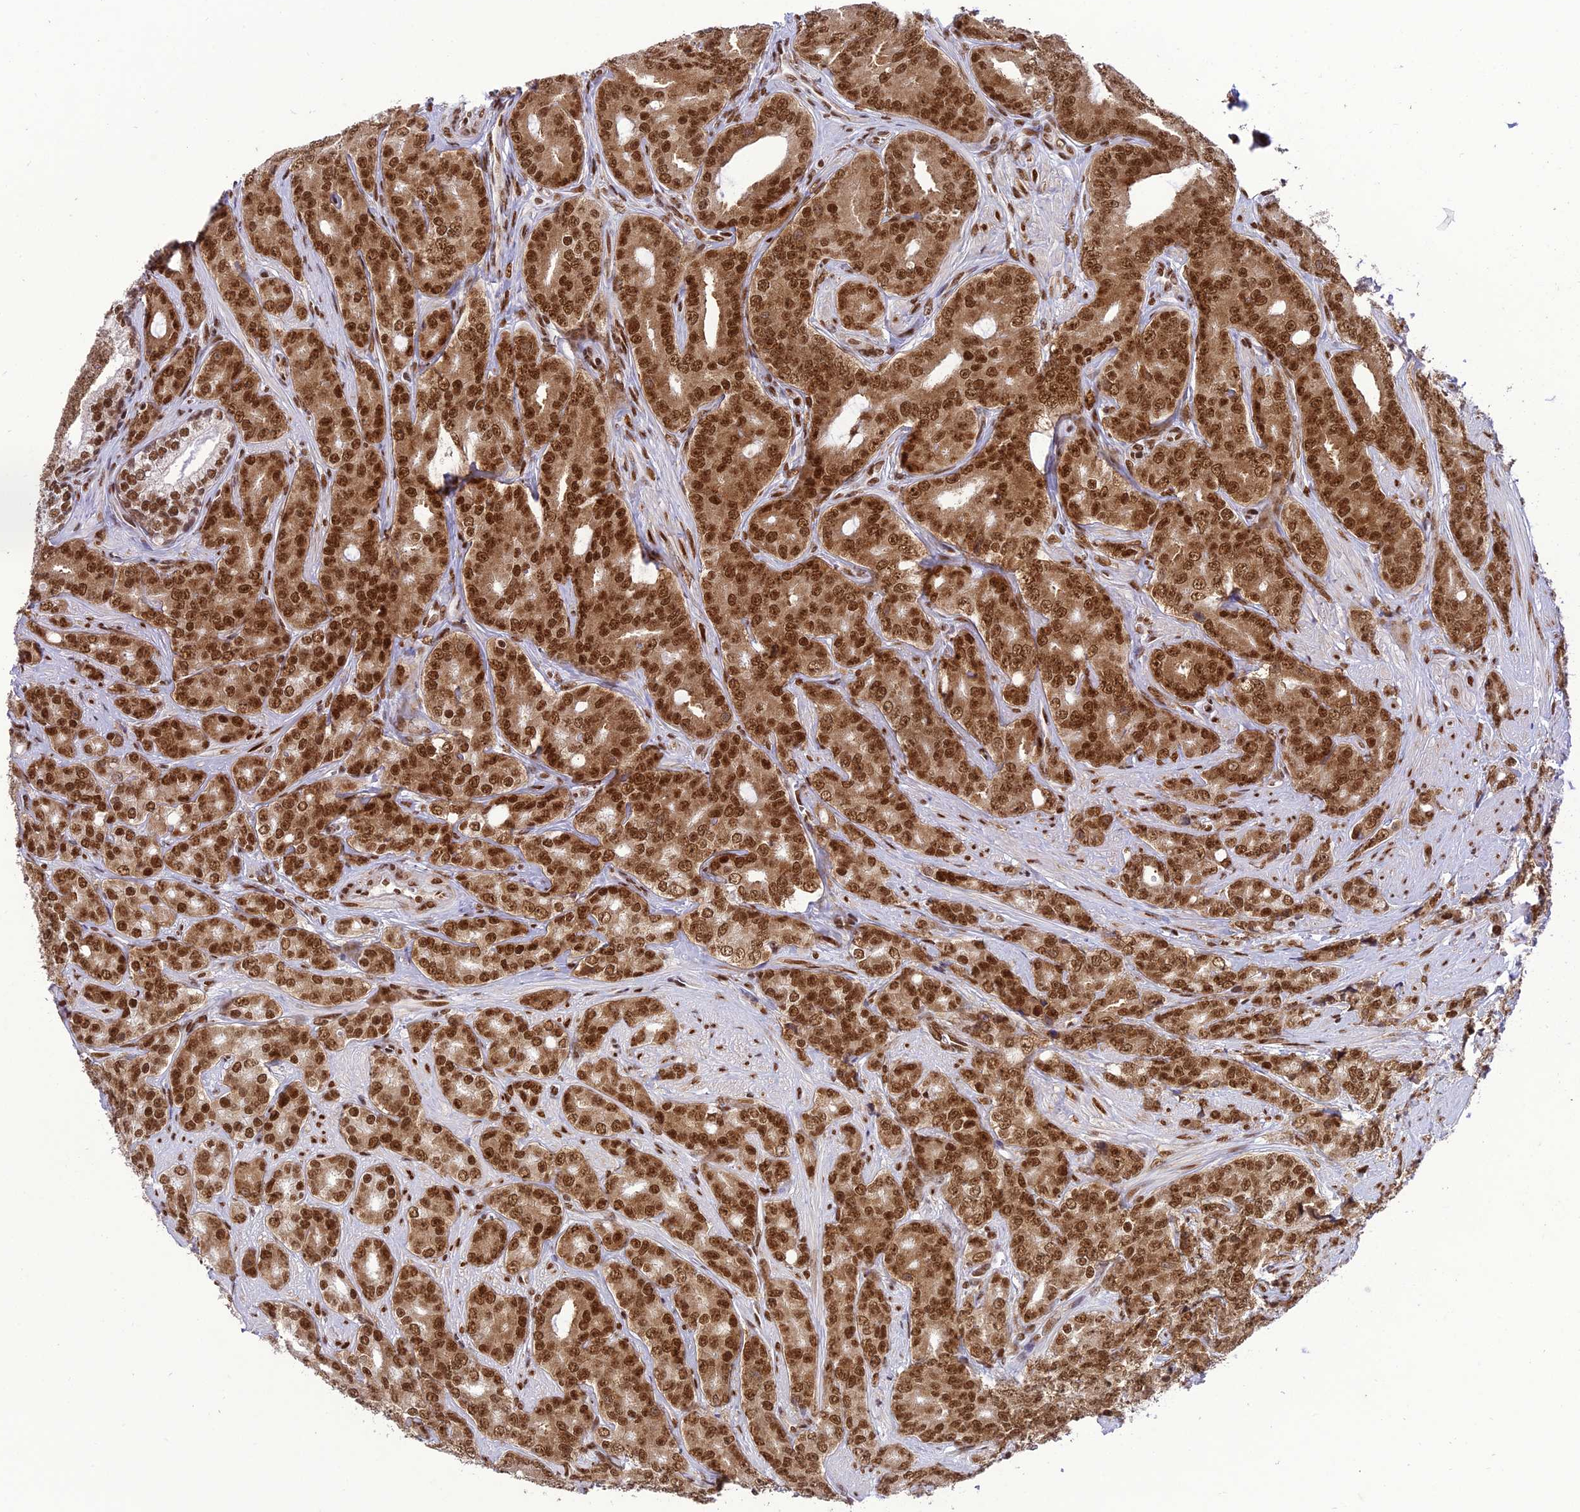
{"staining": {"intensity": "strong", "quantity": ">75%", "location": "cytoplasmic/membranous,nuclear"}, "tissue": "prostate cancer", "cell_type": "Tumor cells", "image_type": "cancer", "snomed": [{"axis": "morphology", "description": "Adenocarcinoma, High grade"}, {"axis": "topography", "description": "Prostate"}], "caption": "This is an image of IHC staining of prostate cancer, which shows strong positivity in the cytoplasmic/membranous and nuclear of tumor cells.", "gene": "DDX1", "patient": {"sex": "male", "age": 62}}